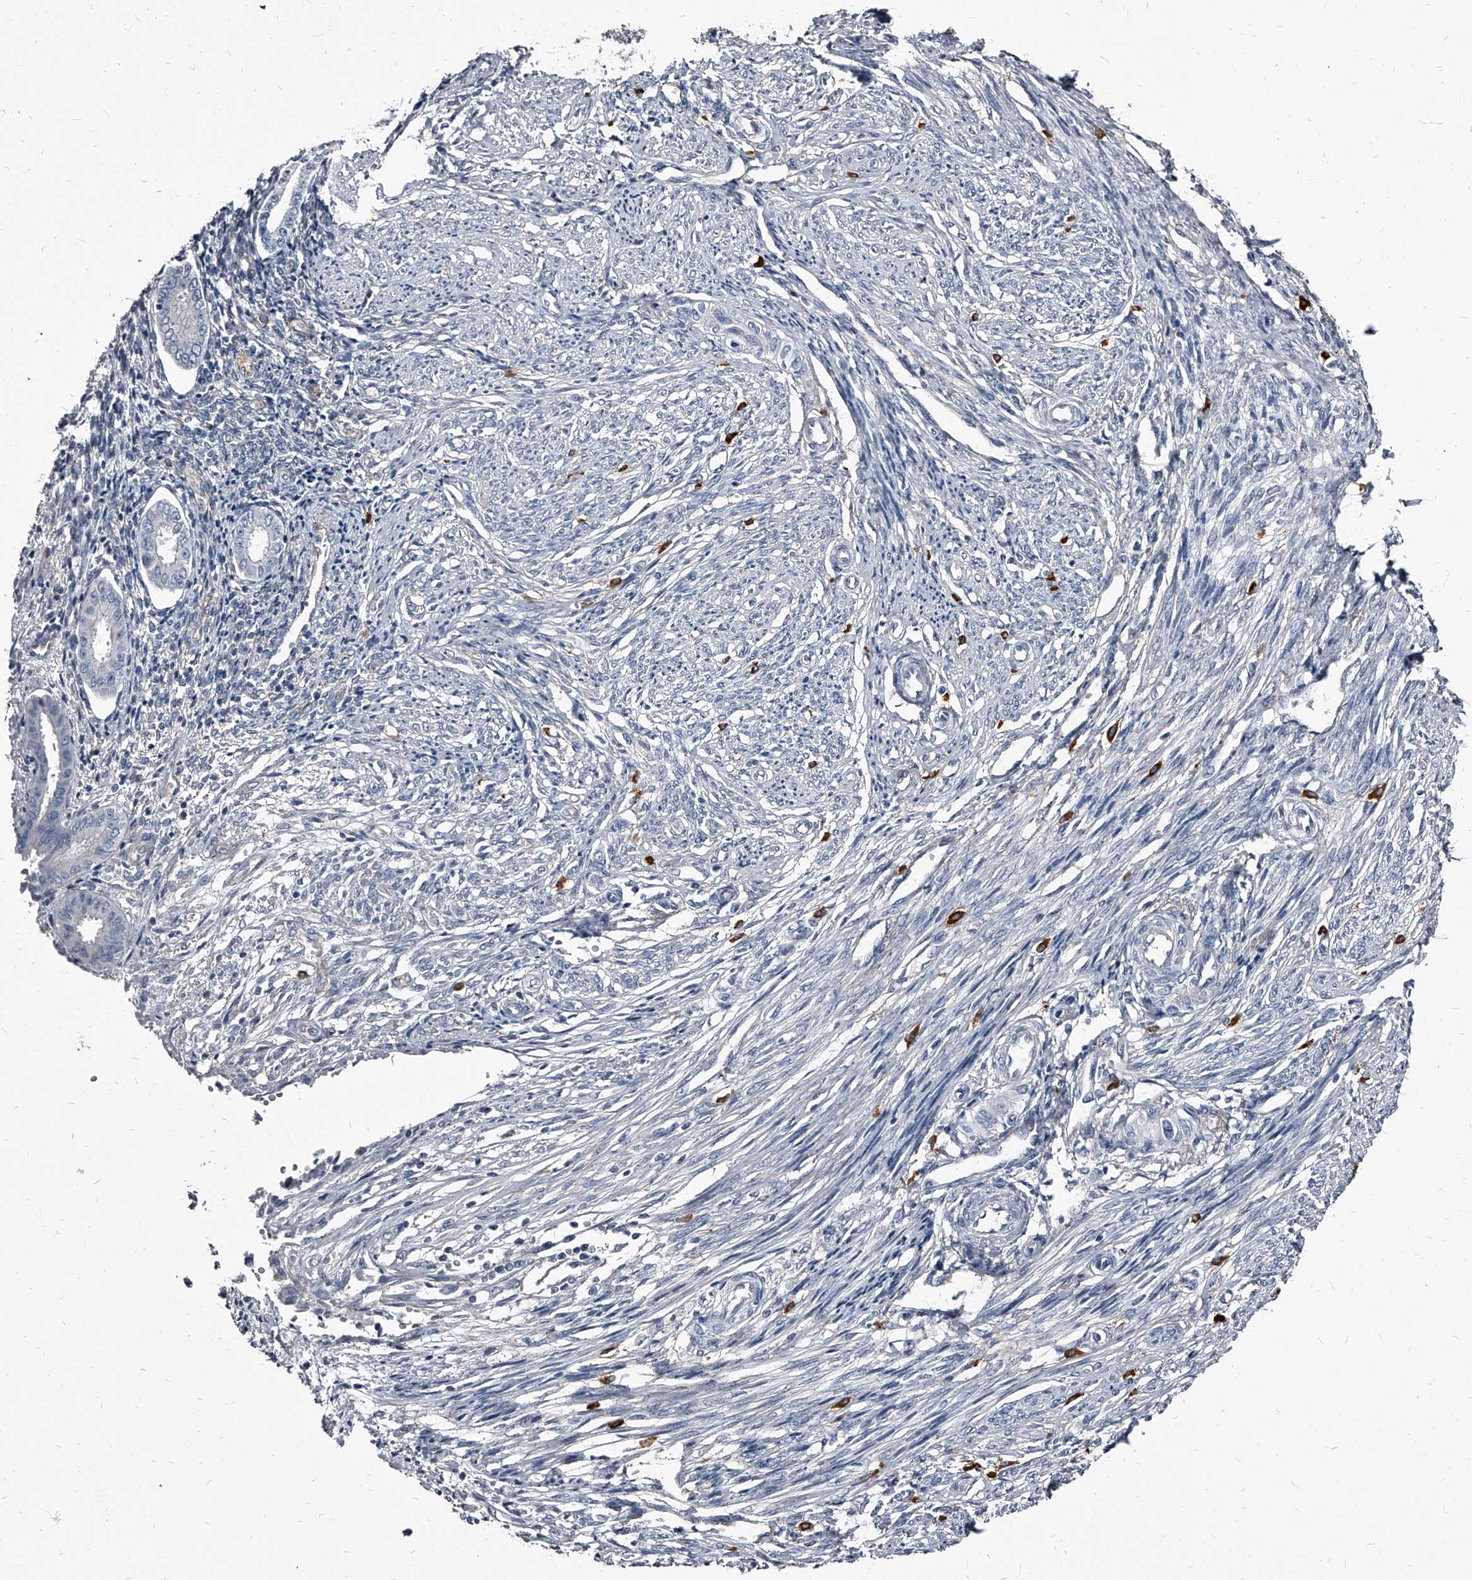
{"staining": {"intensity": "negative", "quantity": "none", "location": "none"}, "tissue": "endometrium", "cell_type": "Cells in endometrial stroma", "image_type": "normal", "snomed": [{"axis": "morphology", "description": "Normal tissue, NOS"}, {"axis": "topography", "description": "Endometrium"}], "caption": "Histopathology image shows no protein expression in cells in endometrial stroma of benign endometrium.", "gene": "PGLYRP3", "patient": {"sex": "female", "age": 56}}